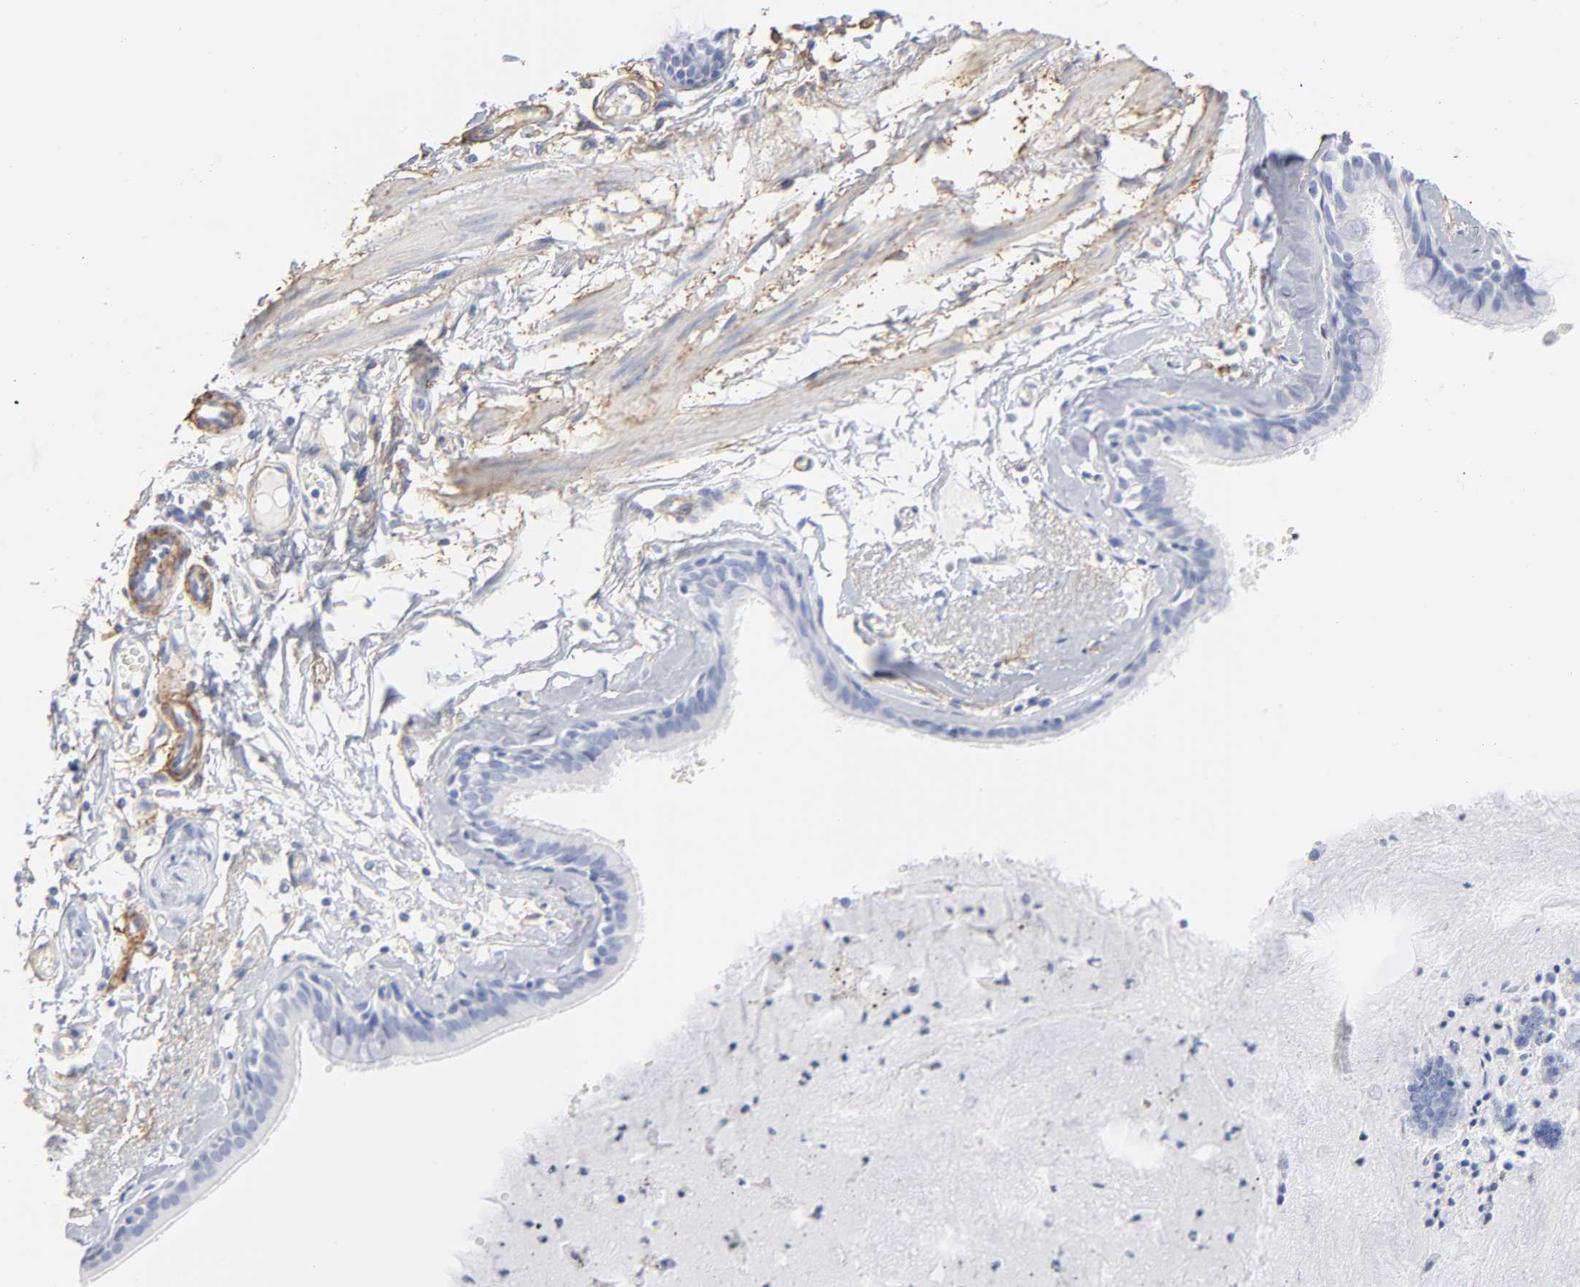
{"staining": {"intensity": "negative", "quantity": "none", "location": "none"}, "tissue": "bronchus", "cell_type": "Respiratory epithelial cells", "image_type": "normal", "snomed": [{"axis": "morphology", "description": "Normal tissue, NOS"}, {"axis": "topography", "description": "Bronchus"}, {"axis": "topography", "description": "Lung"}], "caption": "IHC of normal bronchus shows no staining in respiratory epithelial cells. (DAB (3,3'-diaminobenzidine) immunohistochemistry, high magnification).", "gene": "AGTR1", "patient": {"sex": "female", "age": 56}}